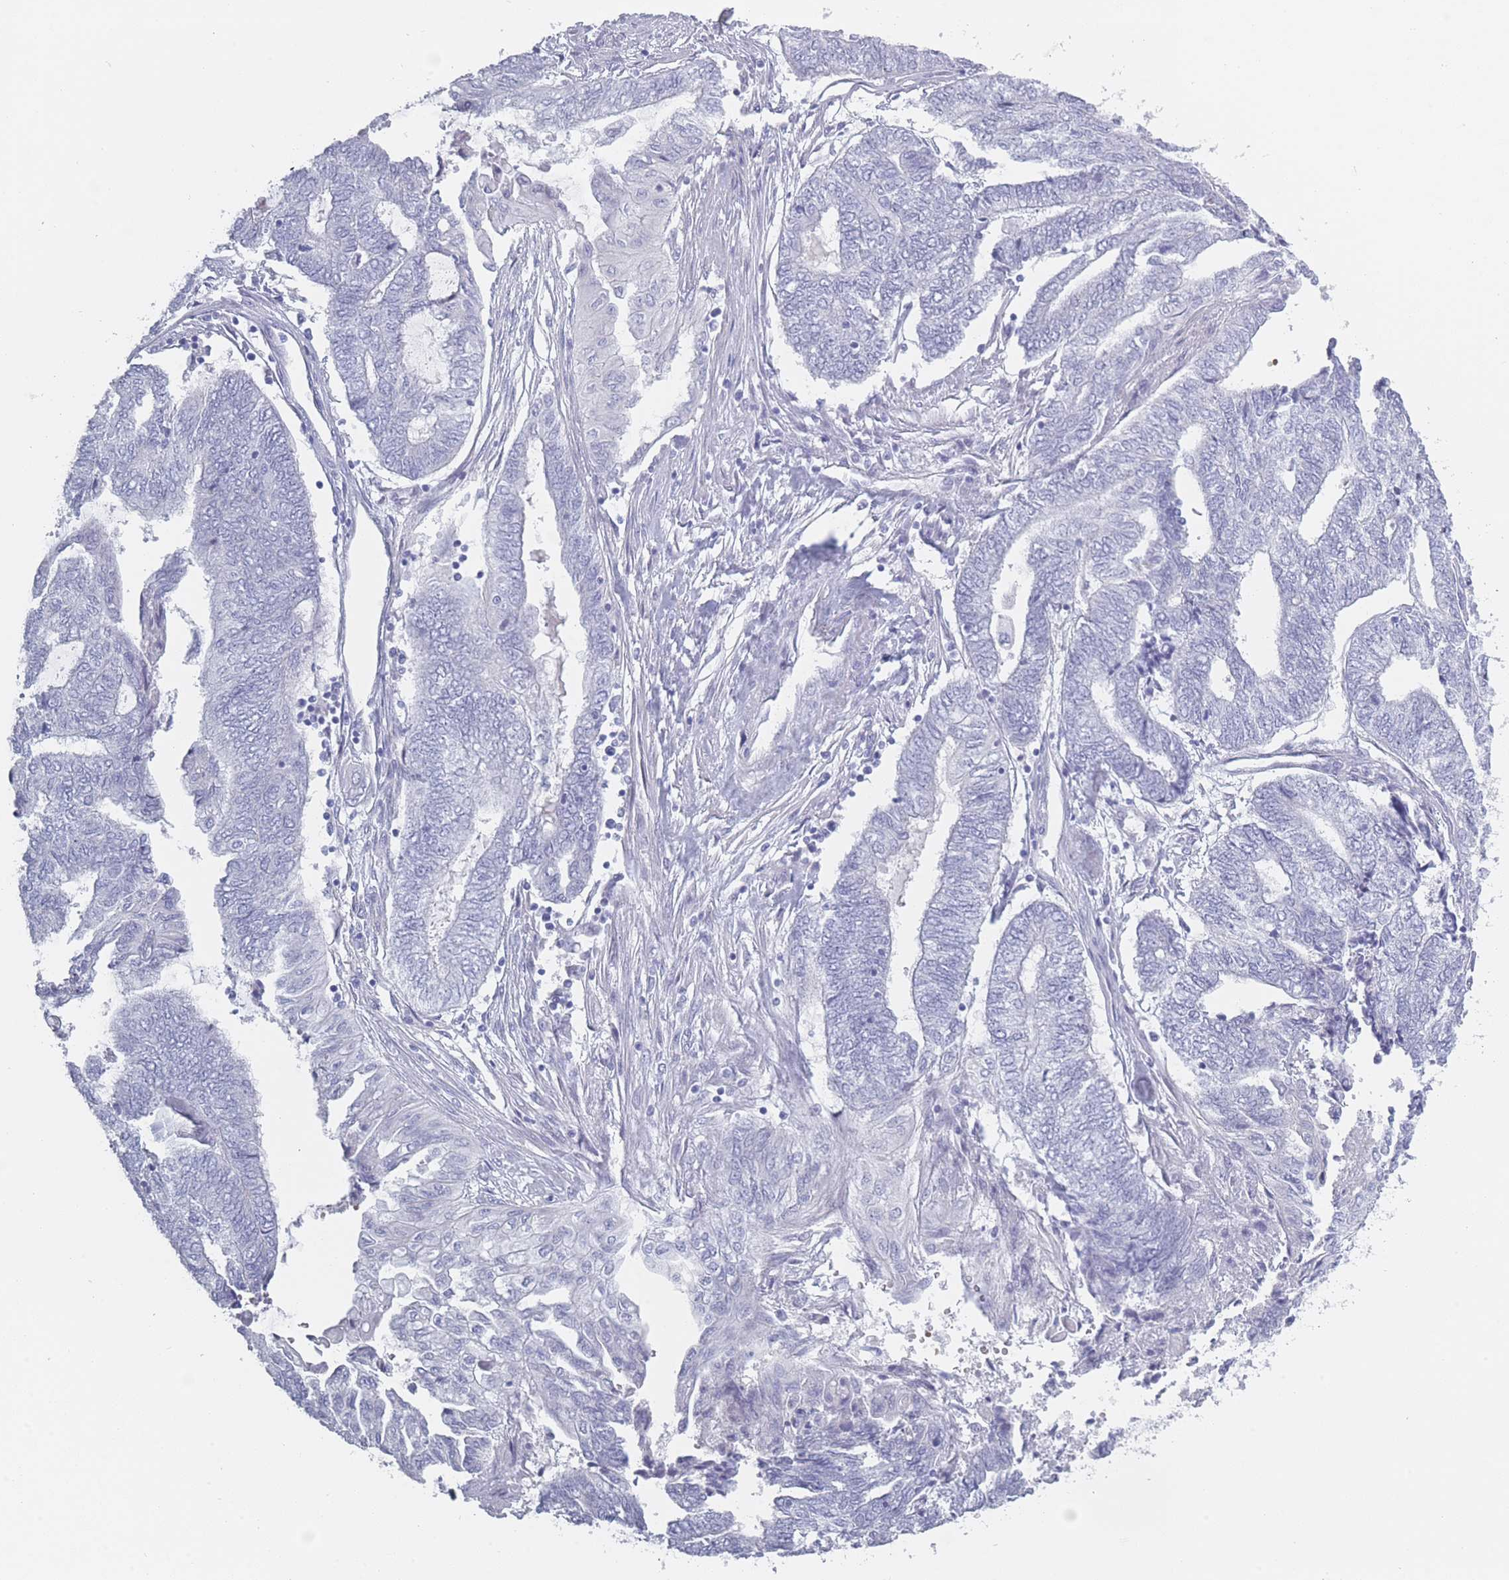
{"staining": {"intensity": "negative", "quantity": "none", "location": "none"}, "tissue": "endometrial cancer", "cell_type": "Tumor cells", "image_type": "cancer", "snomed": [{"axis": "morphology", "description": "Adenocarcinoma, NOS"}, {"axis": "topography", "description": "Uterus"}, {"axis": "topography", "description": "Endometrium"}], "caption": "Photomicrograph shows no significant protein expression in tumor cells of endometrial cancer (adenocarcinoma). (DAB immunohistochemistry (IHC), high magnification).", "gene": "ROS1", "patient": {"sex": "female", "age": 70}}